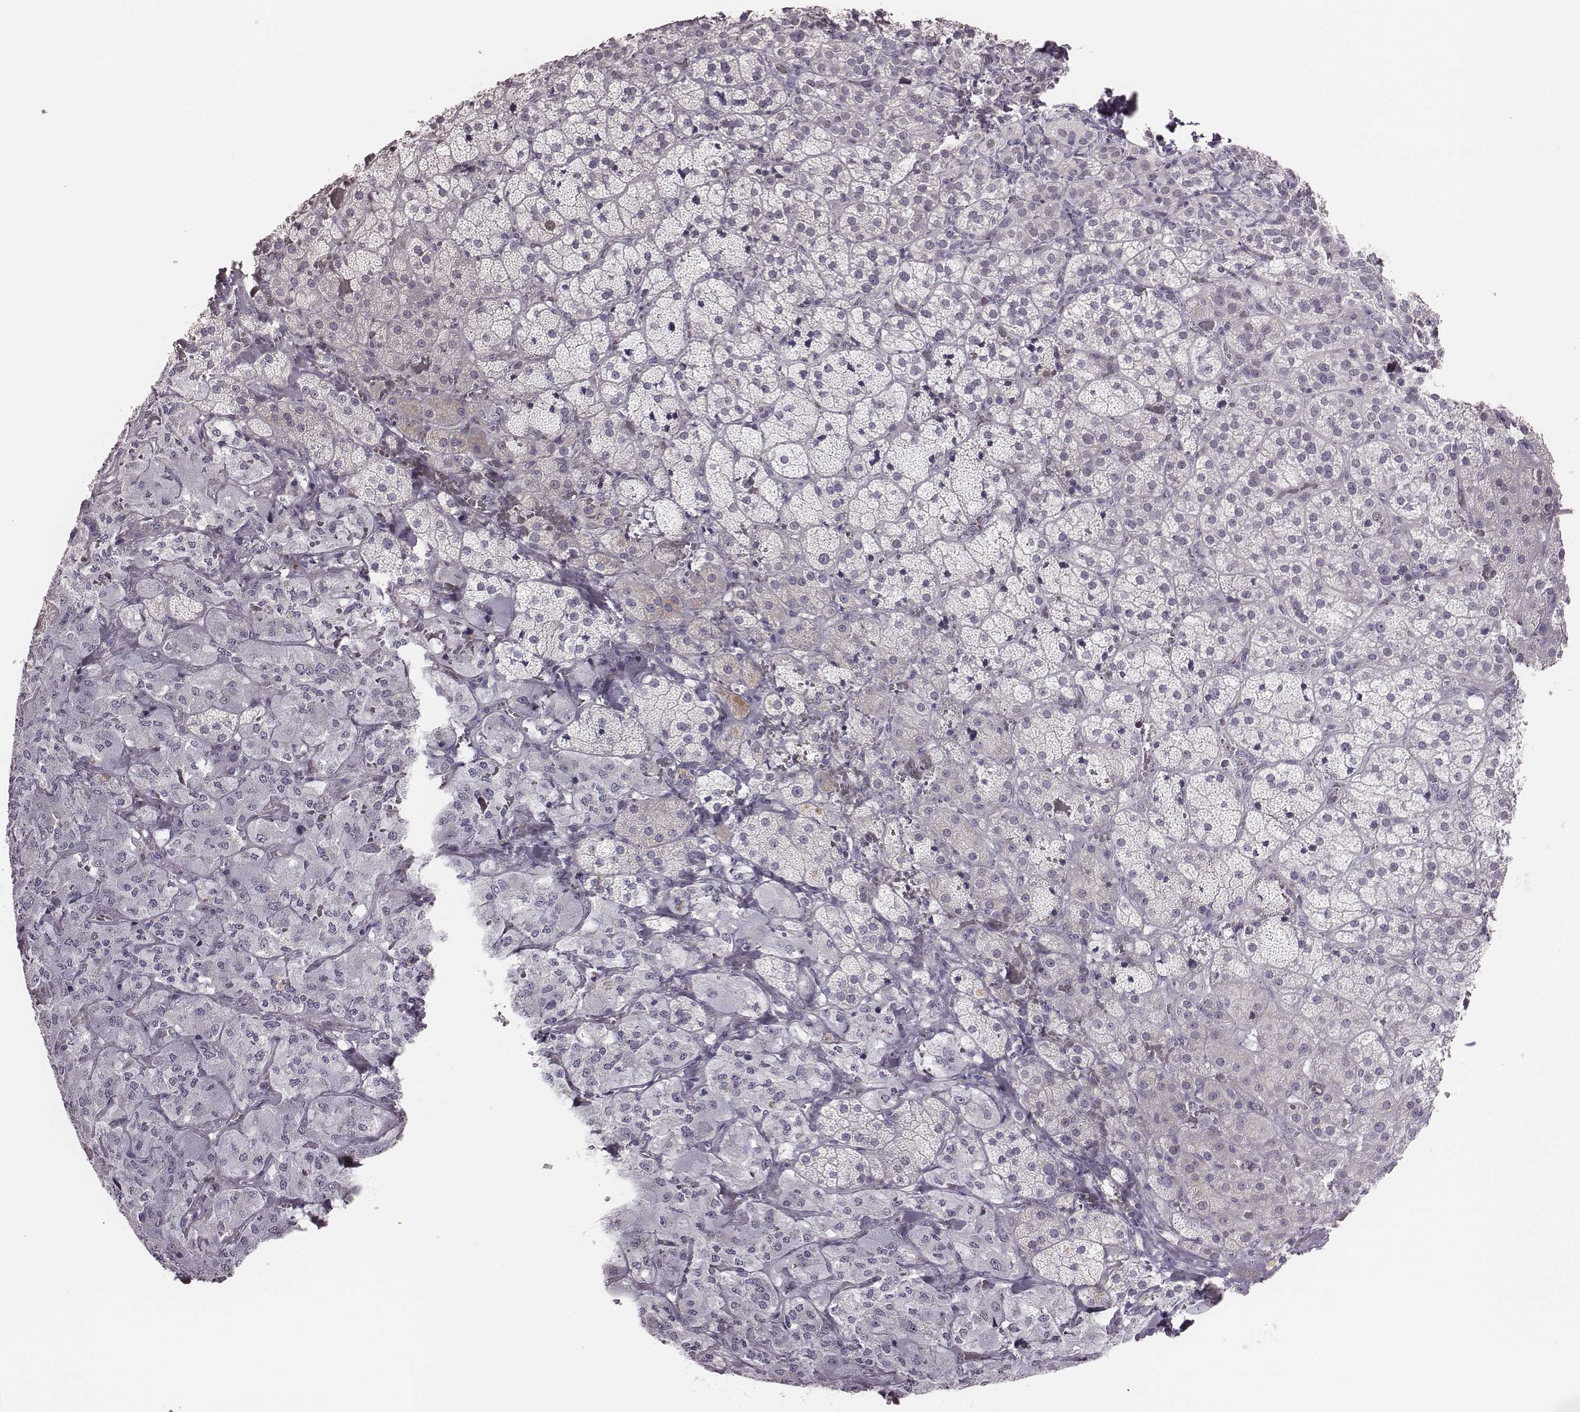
{"staining": {"intensity": "negative", "quantity": "none", "location": "none"}, "tissue": "adrenal gland", "cell_type": "Glandular cells", "image_type": "normal", "snomed": [{"axis": "morphology", "description": "Normal tissue, NOS"}, {"axis": "topography", "description": "Adrenal gland"}], "caption": "DAB (3,3'-diaminobenzidine) immunohistochemical staining of unremarkable human adrenal gland reveals no significant expression in glandular cells.", "gene": "PBK", "patient": {"sex": "male", "age": 57}}